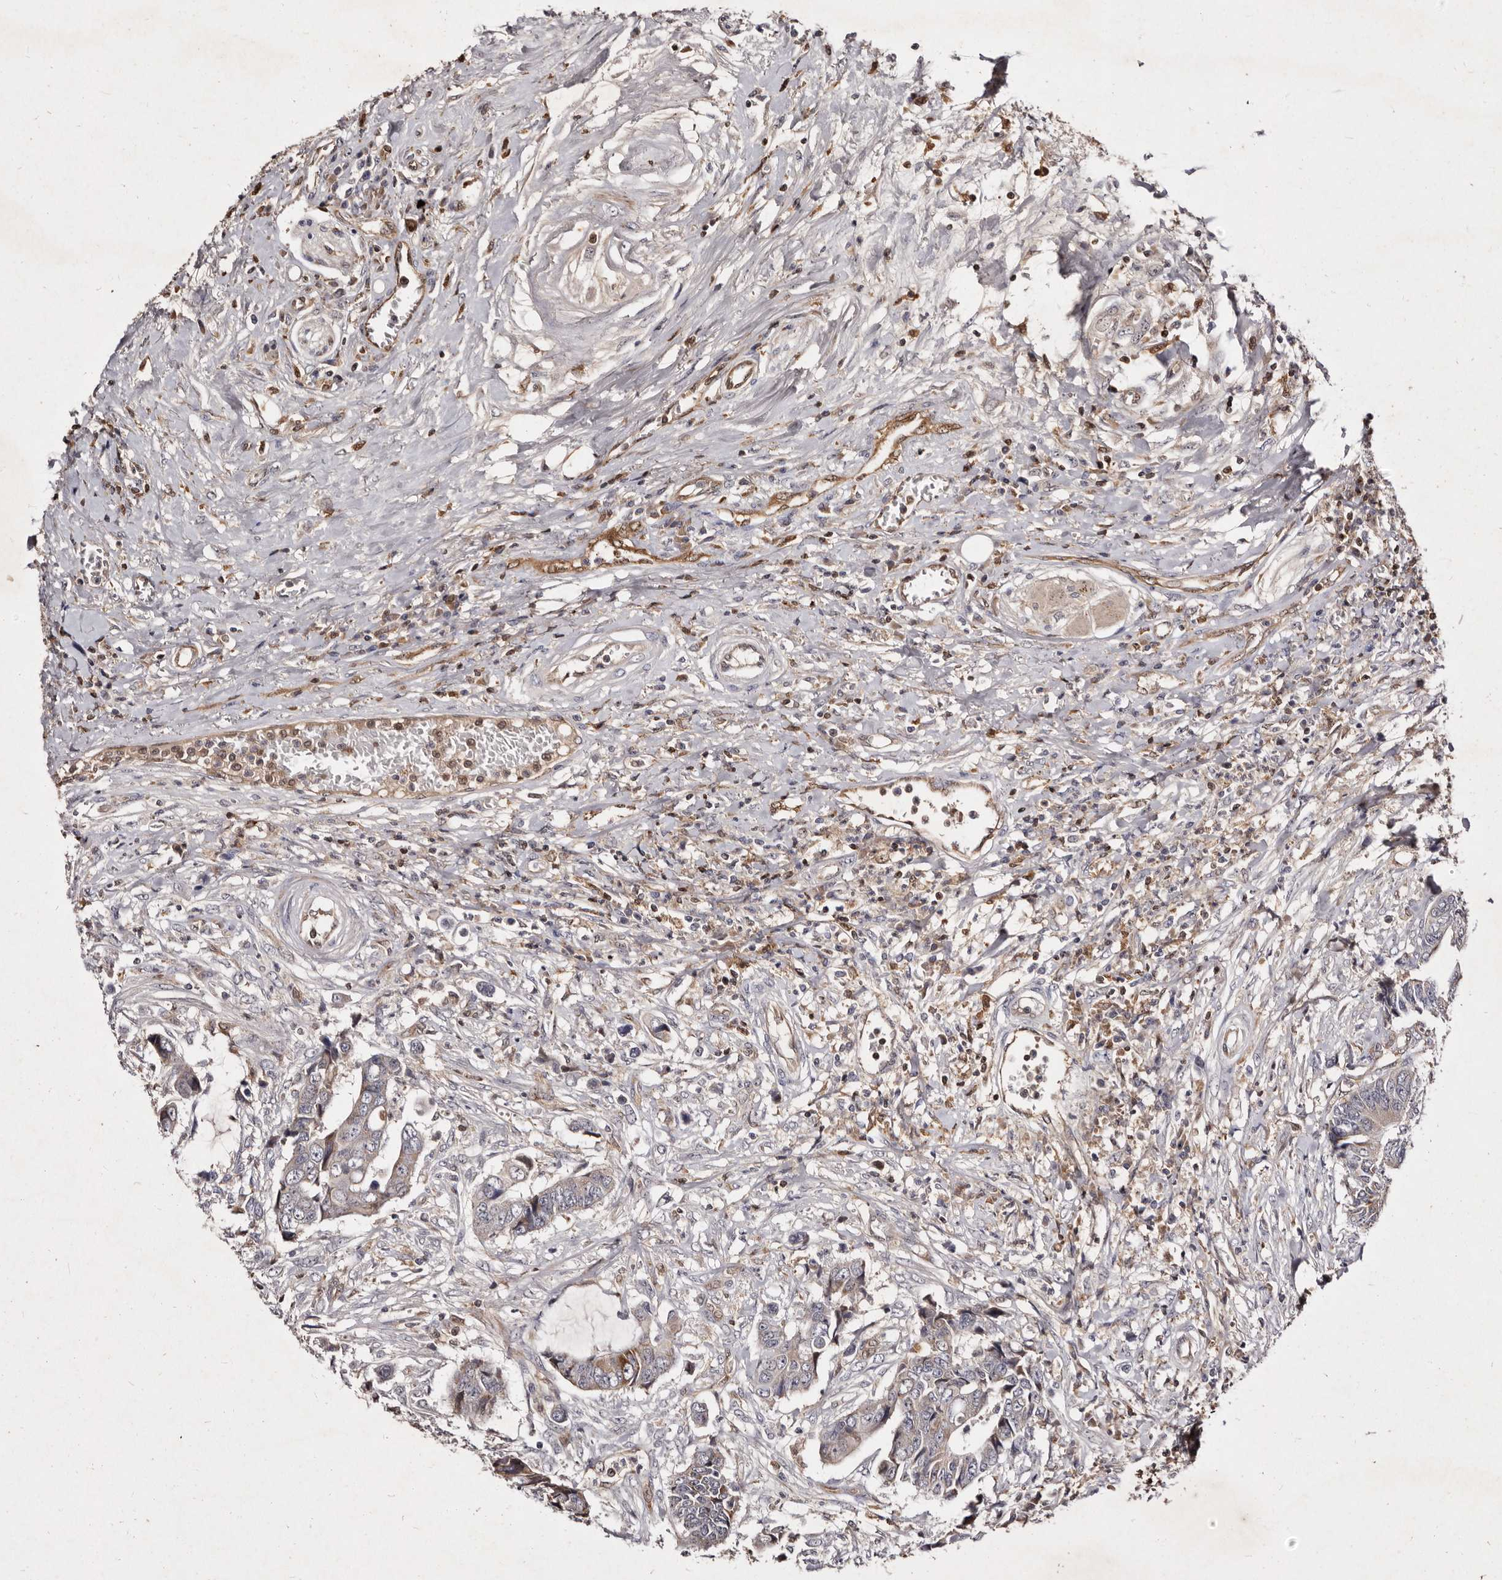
{"staining": {"intensity": "moderate", "quantity": "<25%", "location": "cytoplasmic/membranous"}, "tissue": "colorectal cancer", "cell_type": "Tumor cells", "image_type": "cancer", "snomed": [{"axis": "morphology", "description": "Adenocarcinoma, NOS"}, {"axis": "topography", "description": "Rectum"}], "caption": "The photomicrograph shows staining of colorectal adenocarcinoma, revealing moderate cytoplasmic/membranous protein expression (brown color) within tumor cells. Immunohistochemistry (ihc) stains the protein in brown and the nuclei are stained blue.", "gene": "GIMAP4", "patient": {"sex": "male", "age": 84}}